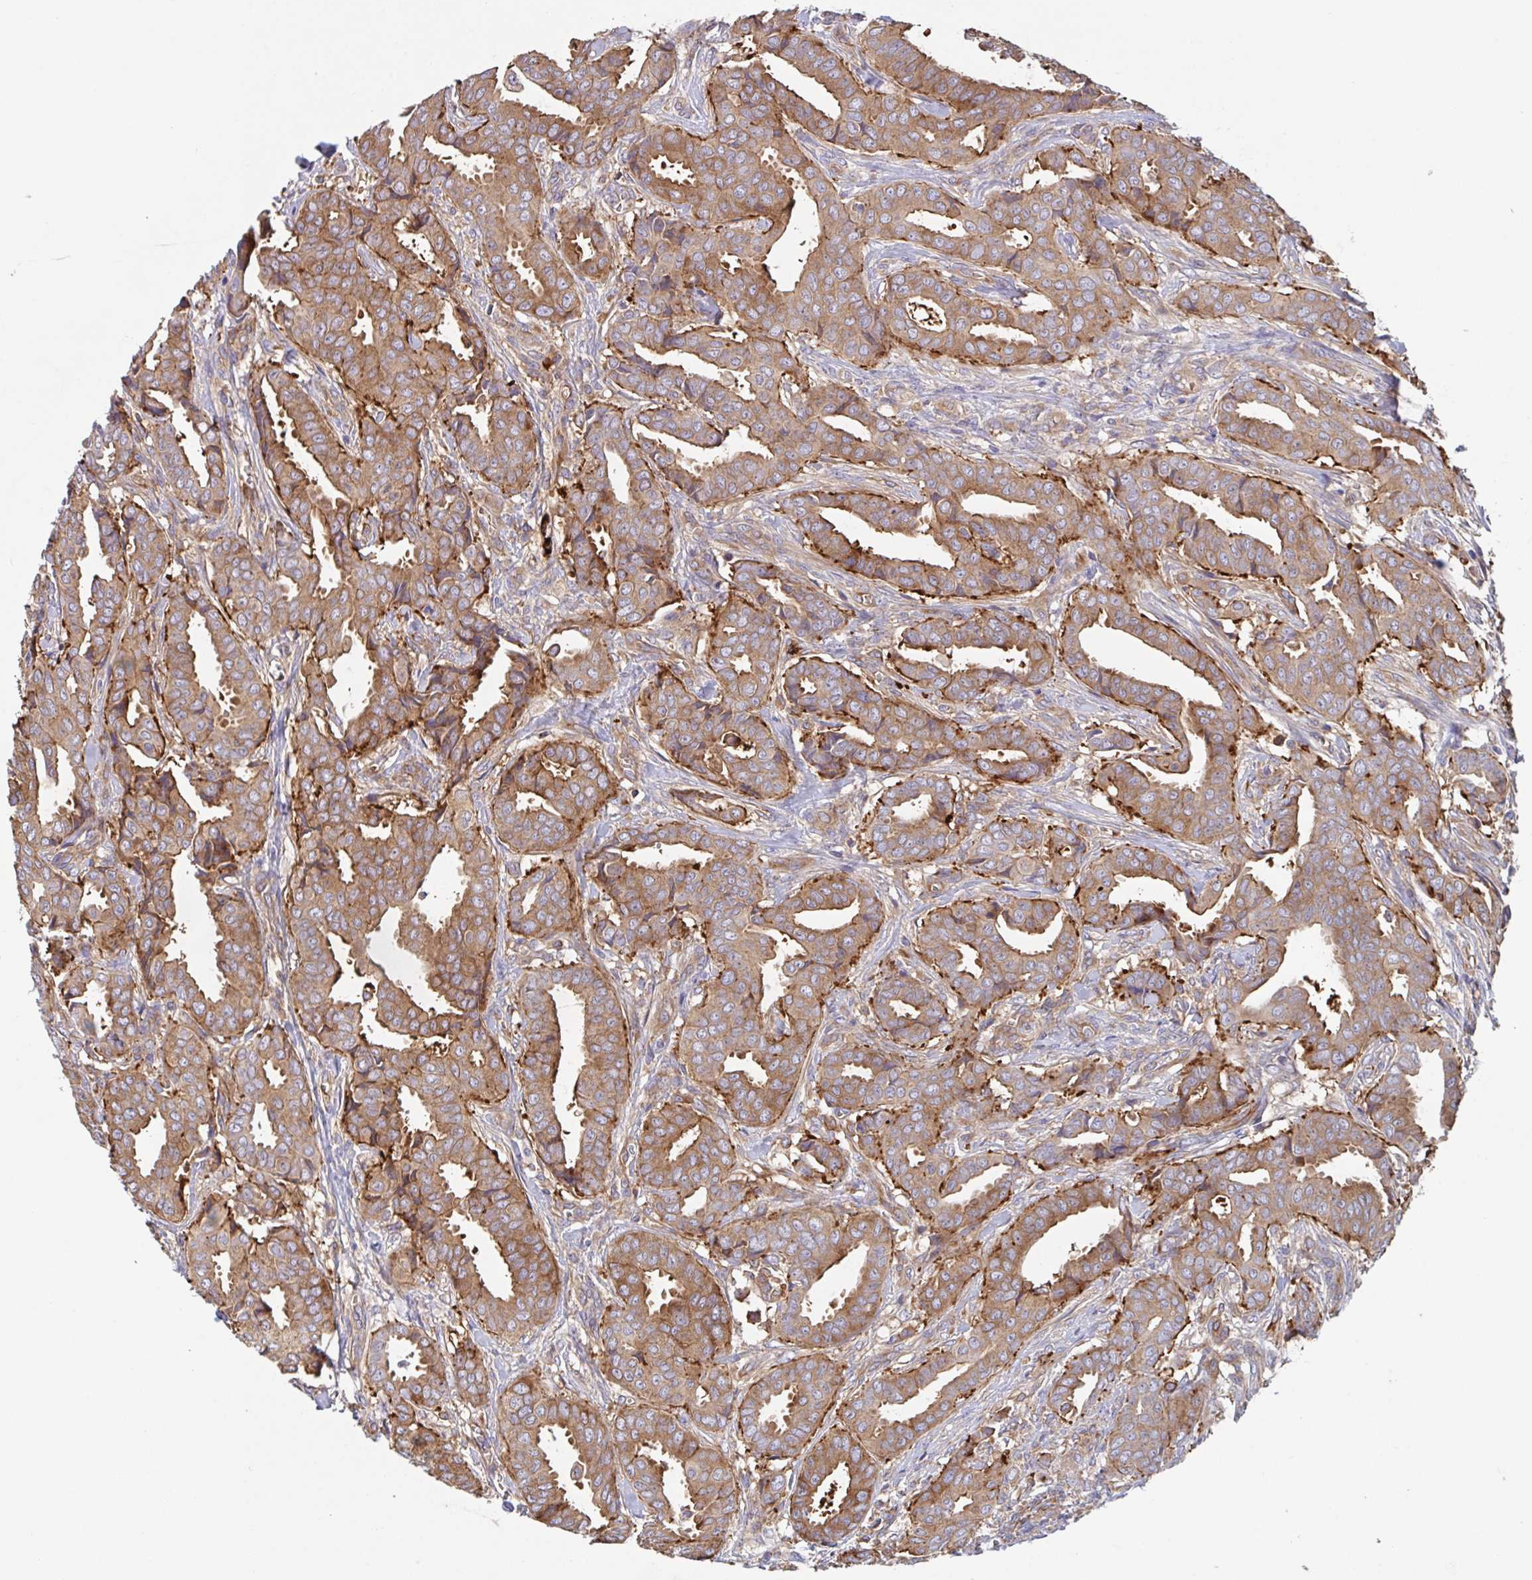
{"staining": {"intensity": "moderate", "quantity": ">75%", "location": "cytoplasmic/membranous"}, "tissue": "breast cancer", "cell_type": "Tumor cells", "image_type": "cancer", "snomed": [{"axis": "morphology", "description": "Duct carcinoma"}, {"axis": "topography", "description": "Breast"}], "caption": "Protein expression analysis of breast cancer exhibits moderate cytoplasmic/membranous staining in approximately >75% of tumor cells.", "gene": "YARS2", "patient": {"sex": "female", "age": 45}}